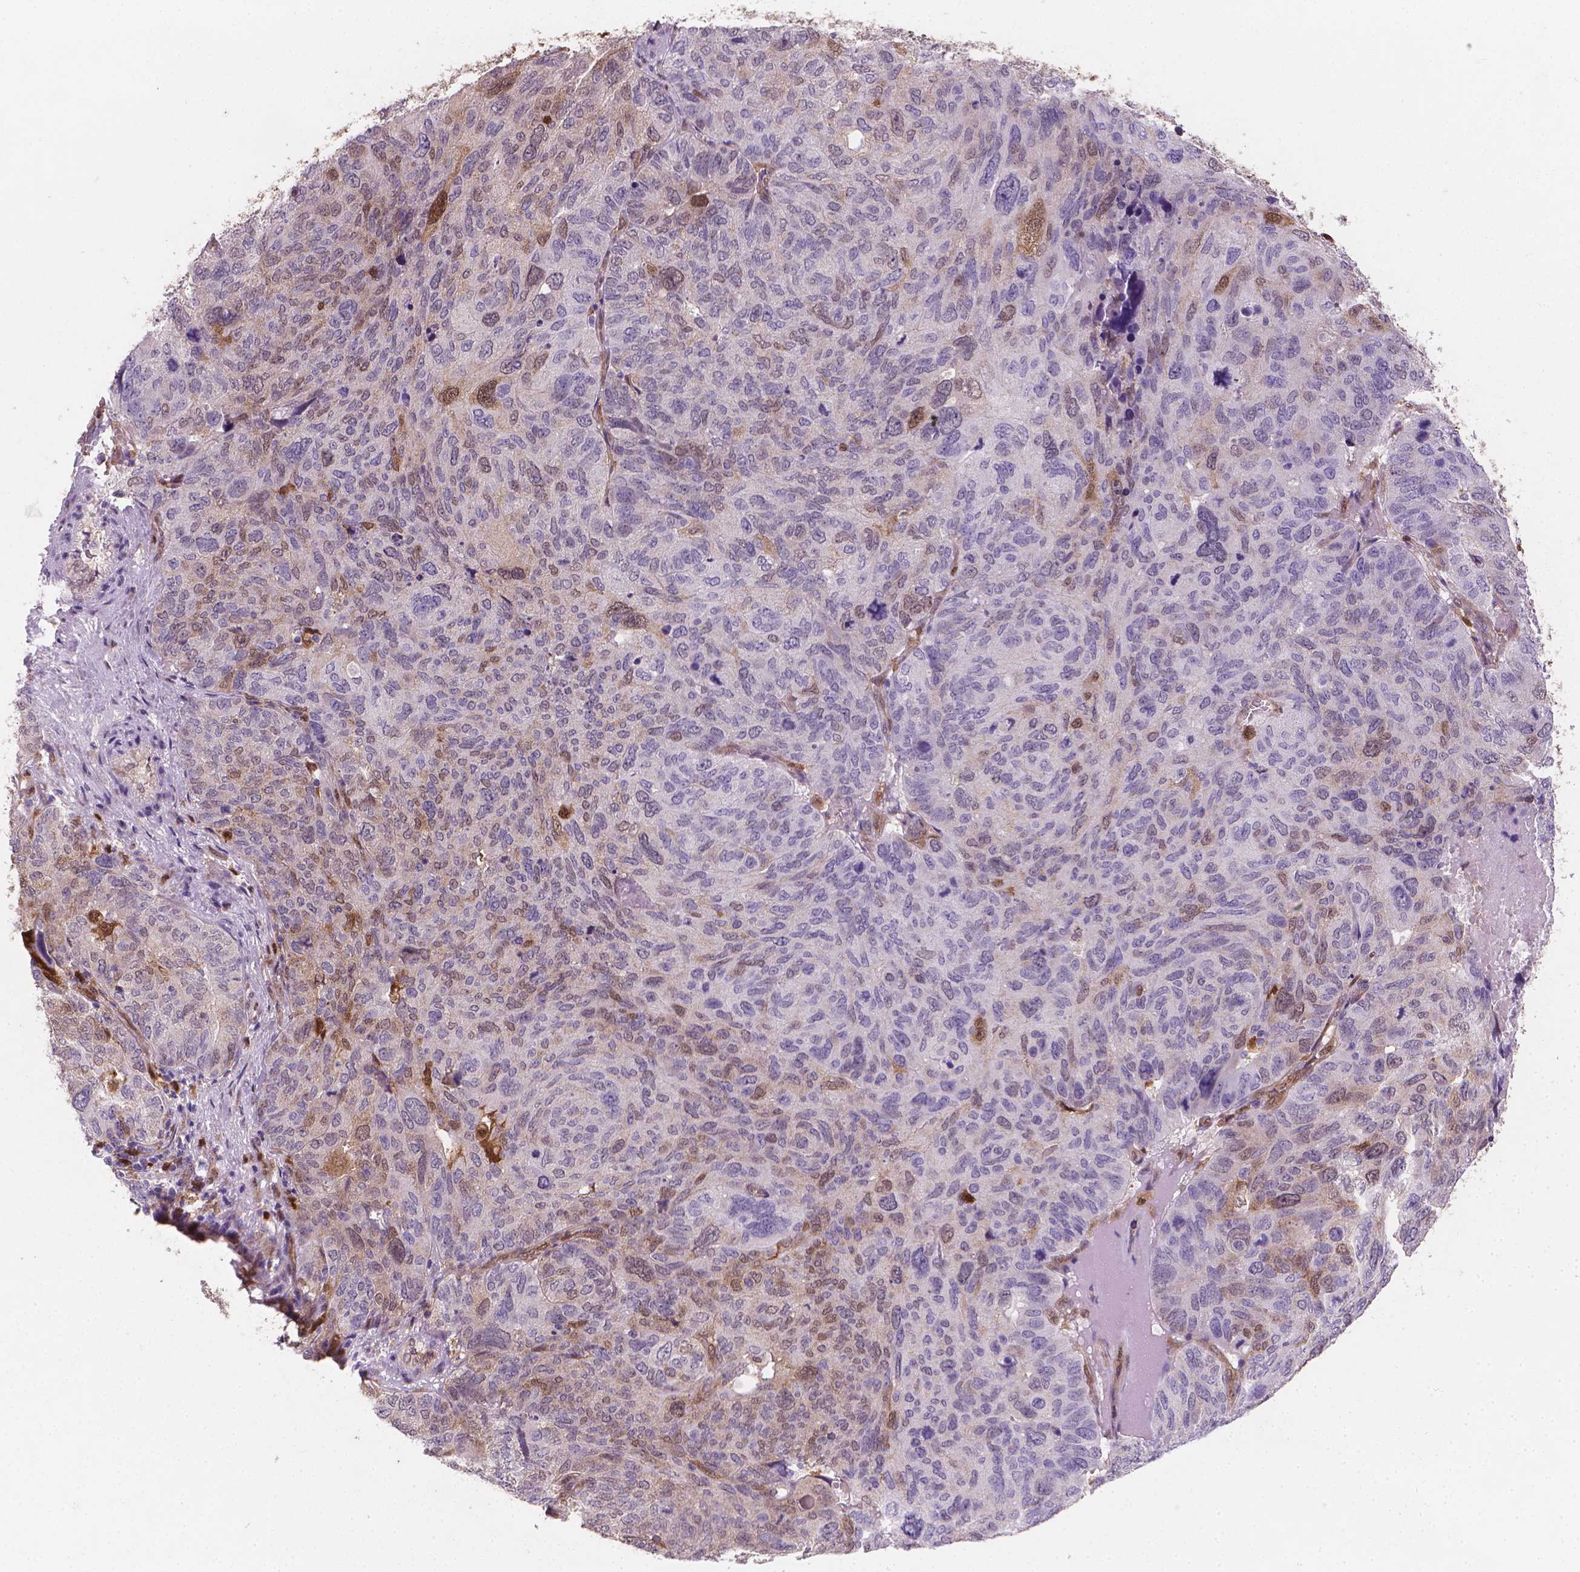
{"staining": {"intensity": "strong", "quantity": "<25%", "location": "cytoplasmic/membranous"}, "tissue": "ovarian cancer", "cell_type": "Tumor cells", "image_type": "cancer", "snomed": [{"axis": "morphology", "description": "Carcinoma, endometroid"}, {"axis": "topography", "description": "Ovary"}], "caption": "Protein staining of ovarian cancer (endometroid carcinoma) tissue exhibits strong cytoplasmic/membranous positivity in approximately <25% of tumor cells.", "gene": "TNFAIP2", "patient": {"sex": "female", "age": 58}}